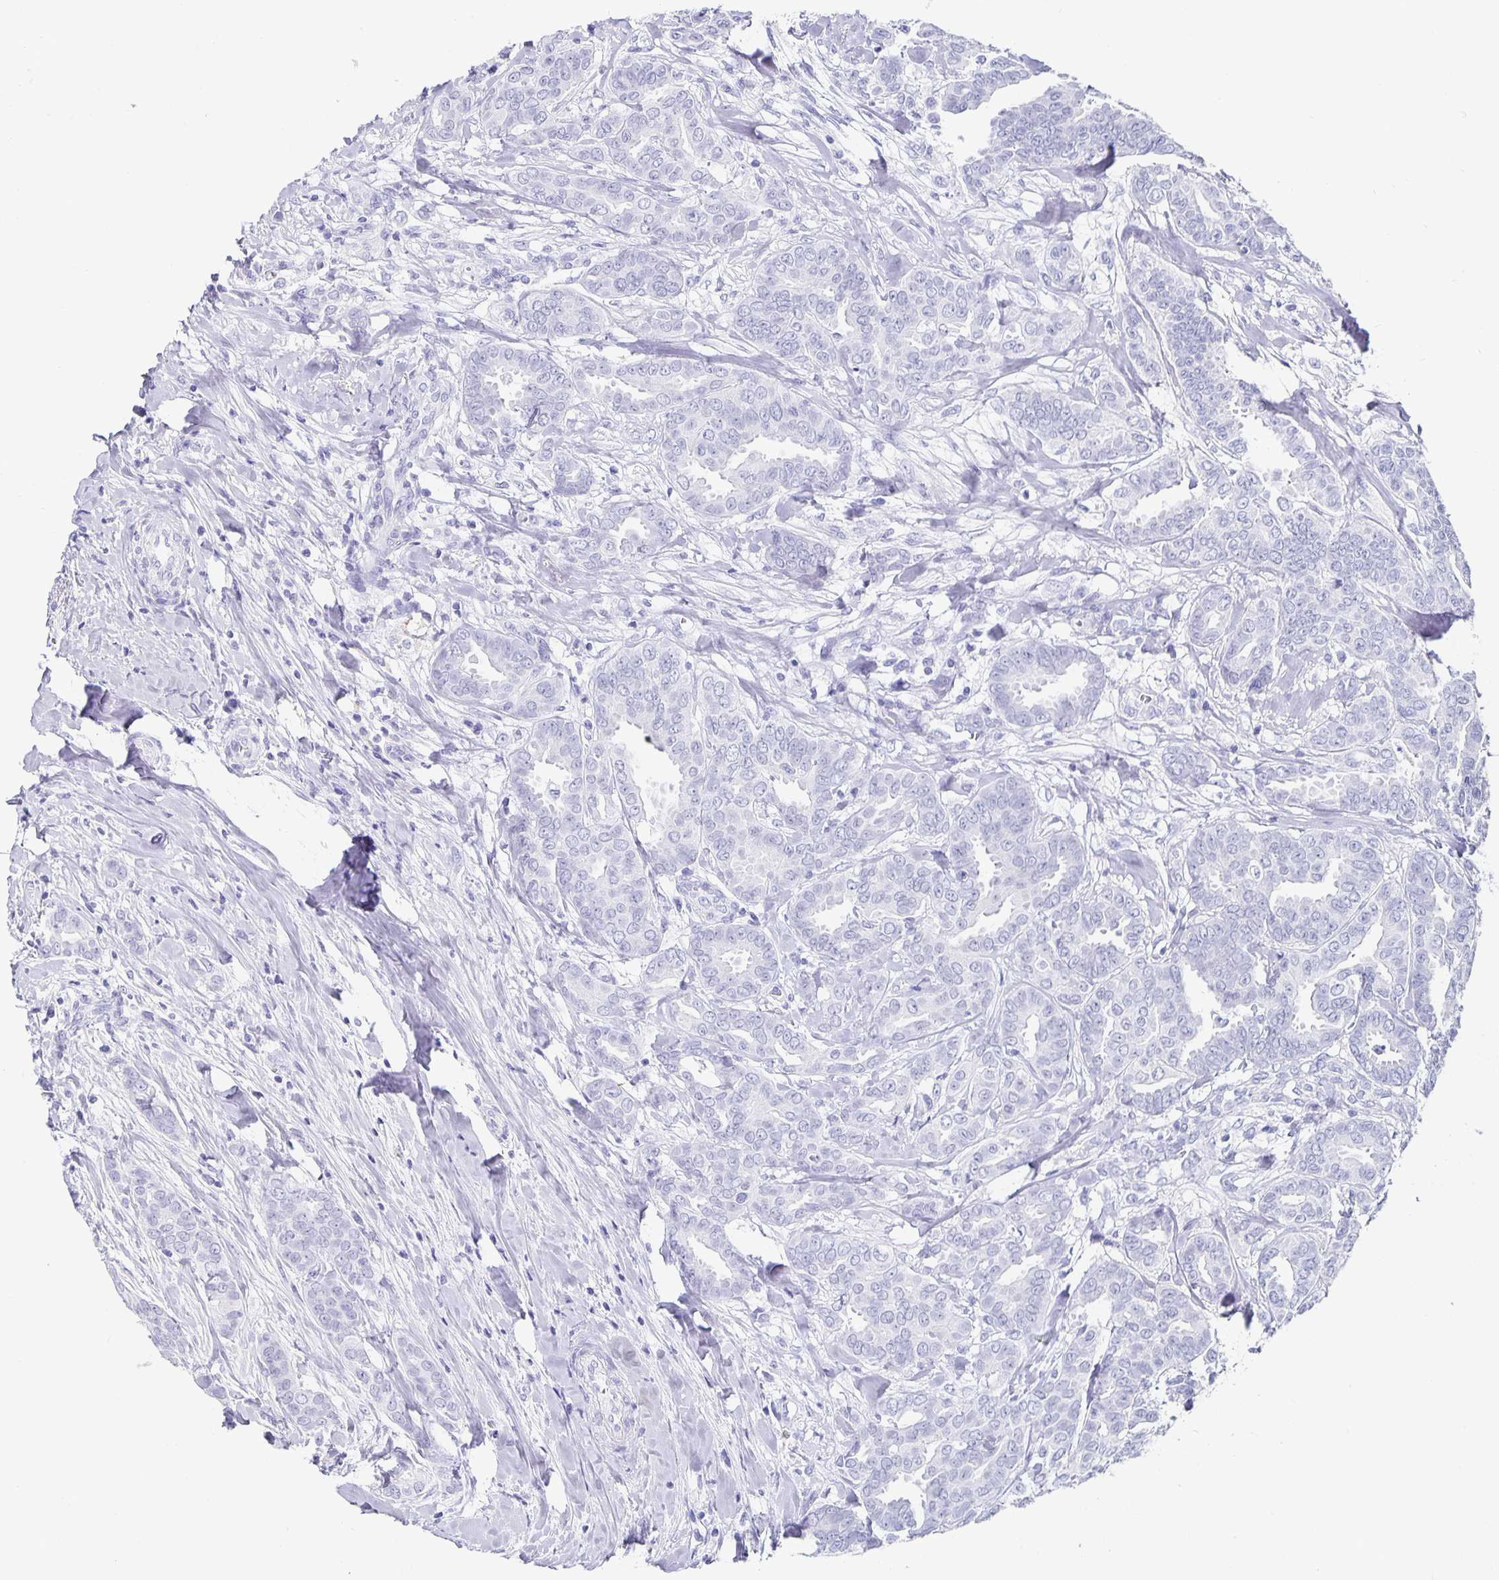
{"staining": {"intensity": "negative", "quantity": "none", "location": "none"}, "tissue": "breast cancer", "cell_type": "Tumor cells", "image_type": "cancer", "snomed": [{"axis": "morphology", "description": "Duct carcinoma"}, {"axis": "topography", "description": "Breast"}], "caption": "High magnification brightfield microscopy of breast invasive ductal carcinoma stained with DAB (3,3'-diaminobenzidine) (brown) and counterstained with hematoxylin (blue): tumor cells show no significant positivity.", "gene": "CHGA", "patient": {"sex": "female", "age": 45}}